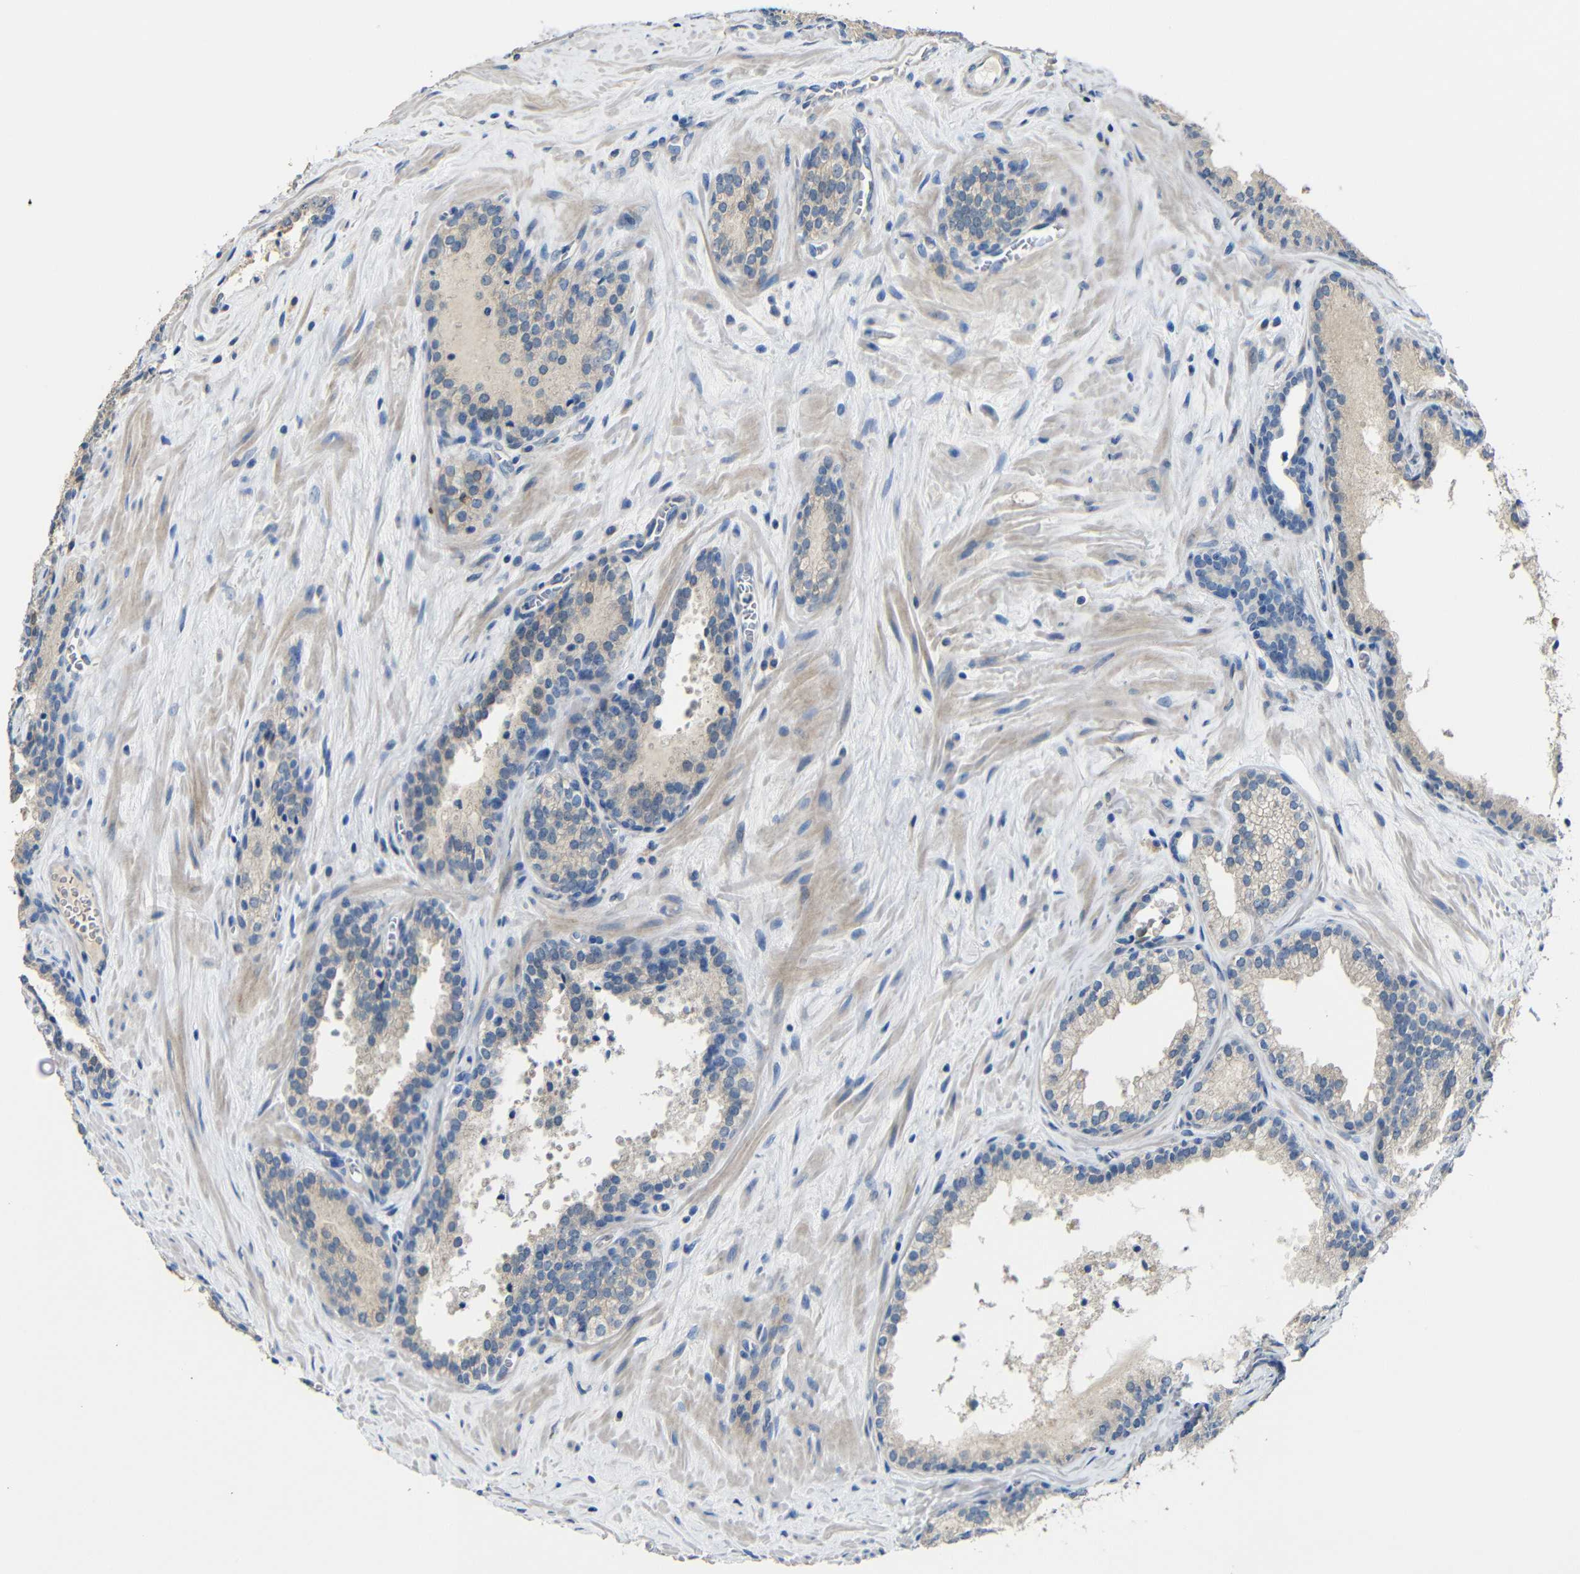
{"staining": {"intensity": "weak", "quantity": "<25%", "location": "cytoplasmic/membranous"}, "tissue": "prostate cancer", "cell_type": "Tumor cells", "image_type": "cancer", "snomed": [{"axis": "morphology", "description": "Adenocarcinoma, Low grade"}, {"axis": "topography", "description": "Prostate"}], "caption": "An immunohistochemistry (IHC) image of prostate cancer is shown. There is no staining in tumor cells of prostate cancer.", "gene": "ACKR2", "patient": {"sex": "male", "age": 60}}